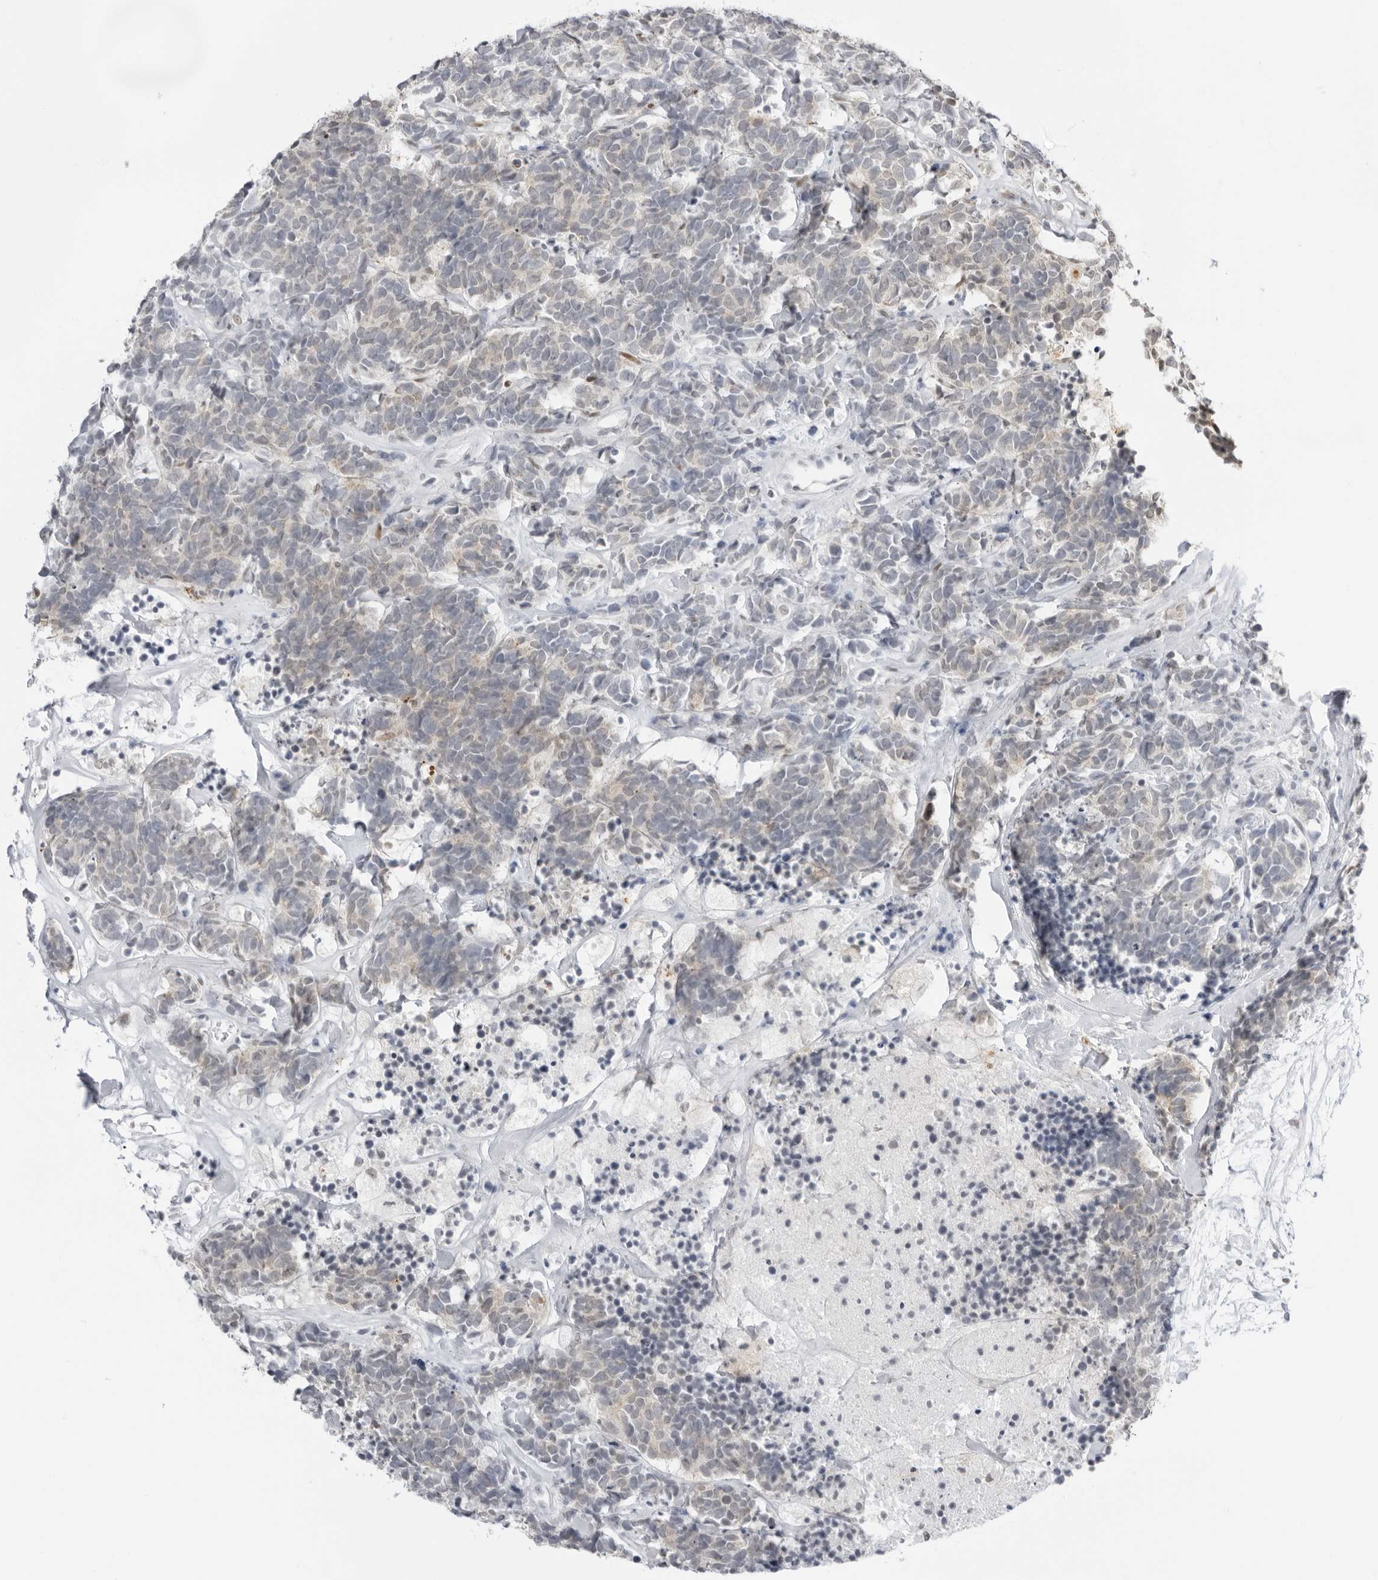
{"staining": {"intensity": "negative", "quantity": "none", "location": "none"}, "tissue": "carcinoid", "cell_type": "Tumor cells", "image_type": "cancer", "snomed": [{"axis": "morphology", "description": "Carcinoma, NOS"}, {"axis": "morphology", "description": "Carcinoid, malignant, NOS"}, {"axis": "topography", "description": "Urinary bladder"}], "caption": "Immunohistochemistry (IHC) micrograph of neoplastic tissue: human carcinoma stained with DAB (3,3'-diaminobenzidine) displays no significant protein staining in tumor cells. (DAB (3,3'-diaminobenzidine) immunohistochemistry, high magnification).", "gene": "RNF146", "patient": {"sex": "male", "age": 57}}